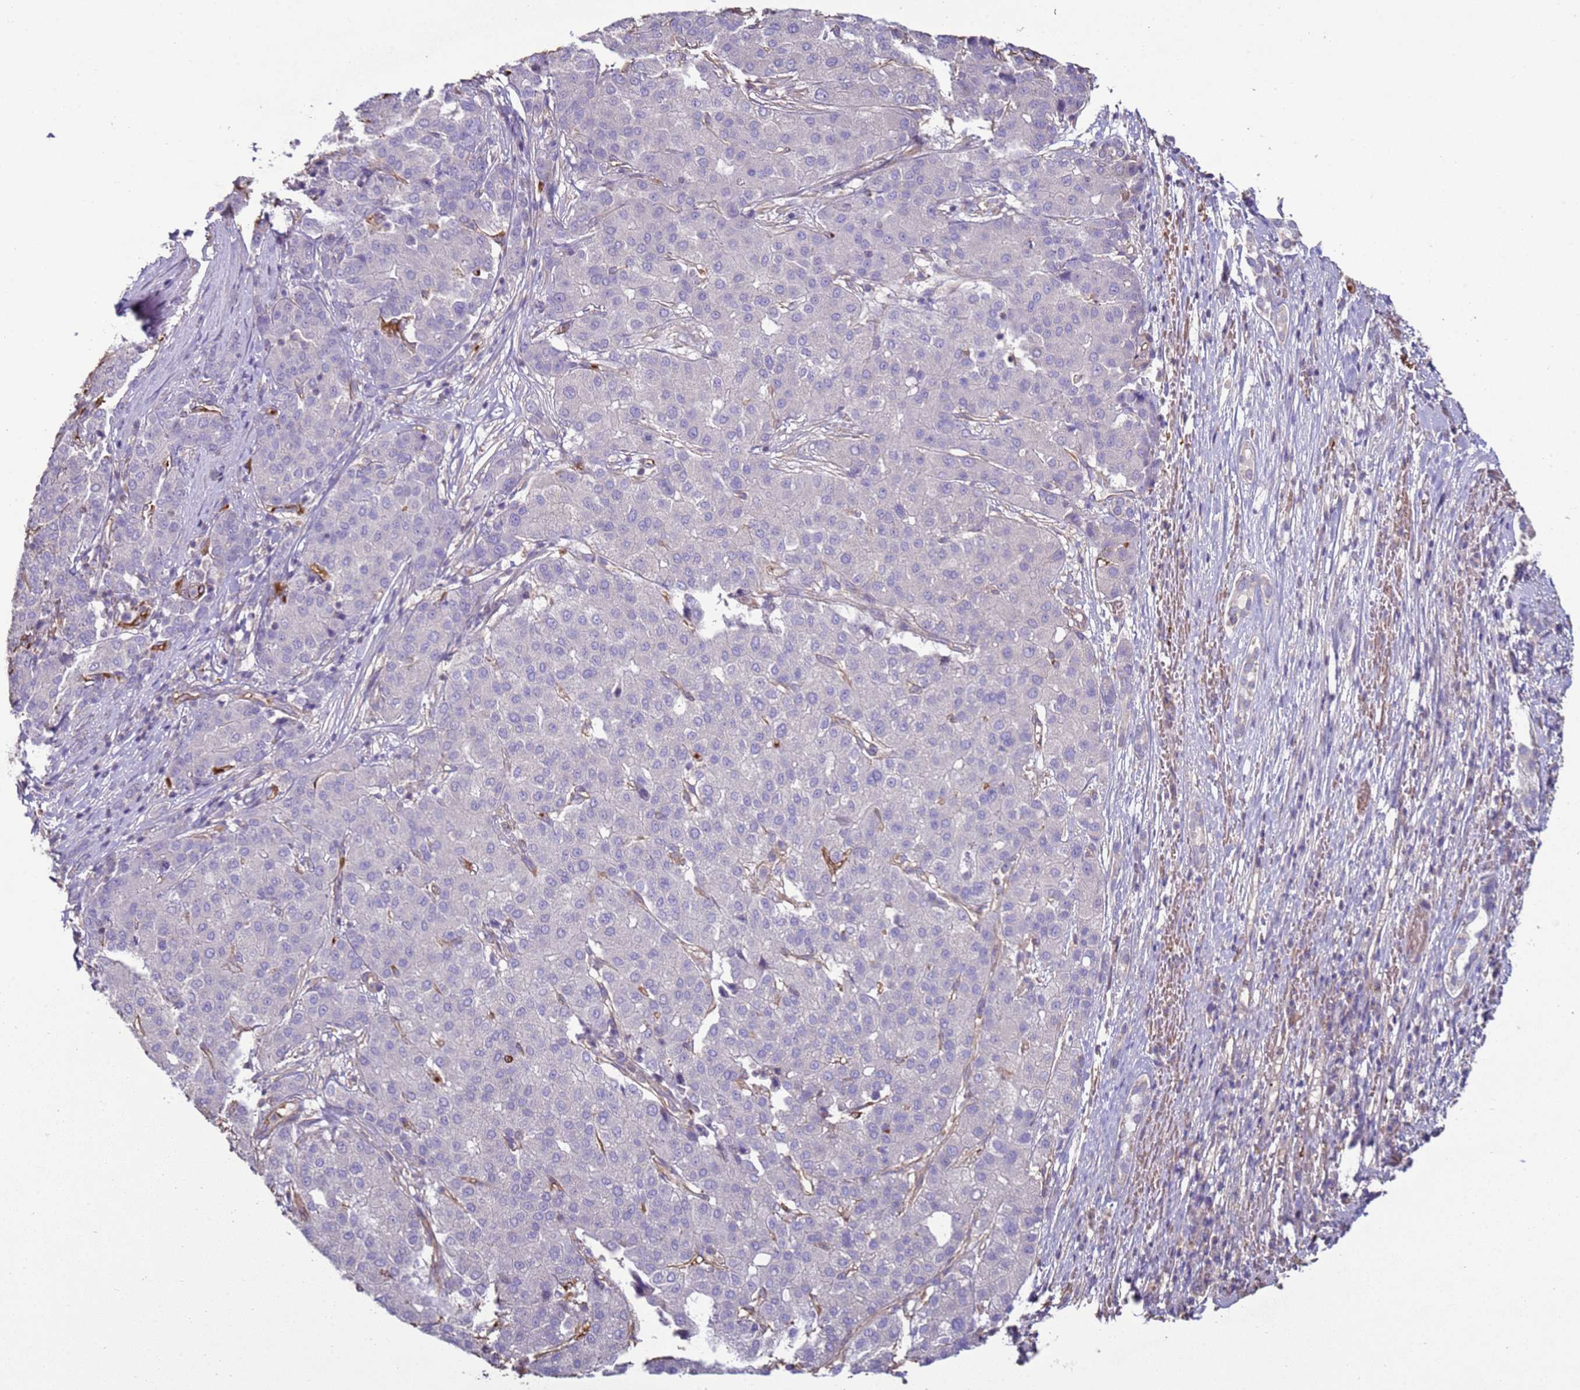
{"staining": {"intensity": "negative", "quantity": "none", "location": "none"}, "tissue": "liver cancer", "cell_type": "Tumor cells", "image_type": "cancer", "snomed": [{"axis": "morphology", "description": "Carcinoma, Hepatocellular, NOS"}, {"axis": "topography", "description": "Liver"}], "caption": "The micrograph demonstrates no staining of tumor cells in hepatocellular carcinoma (liver).", "gene": "SGIP1", "patient": {"sex": "male", "age": 65}}